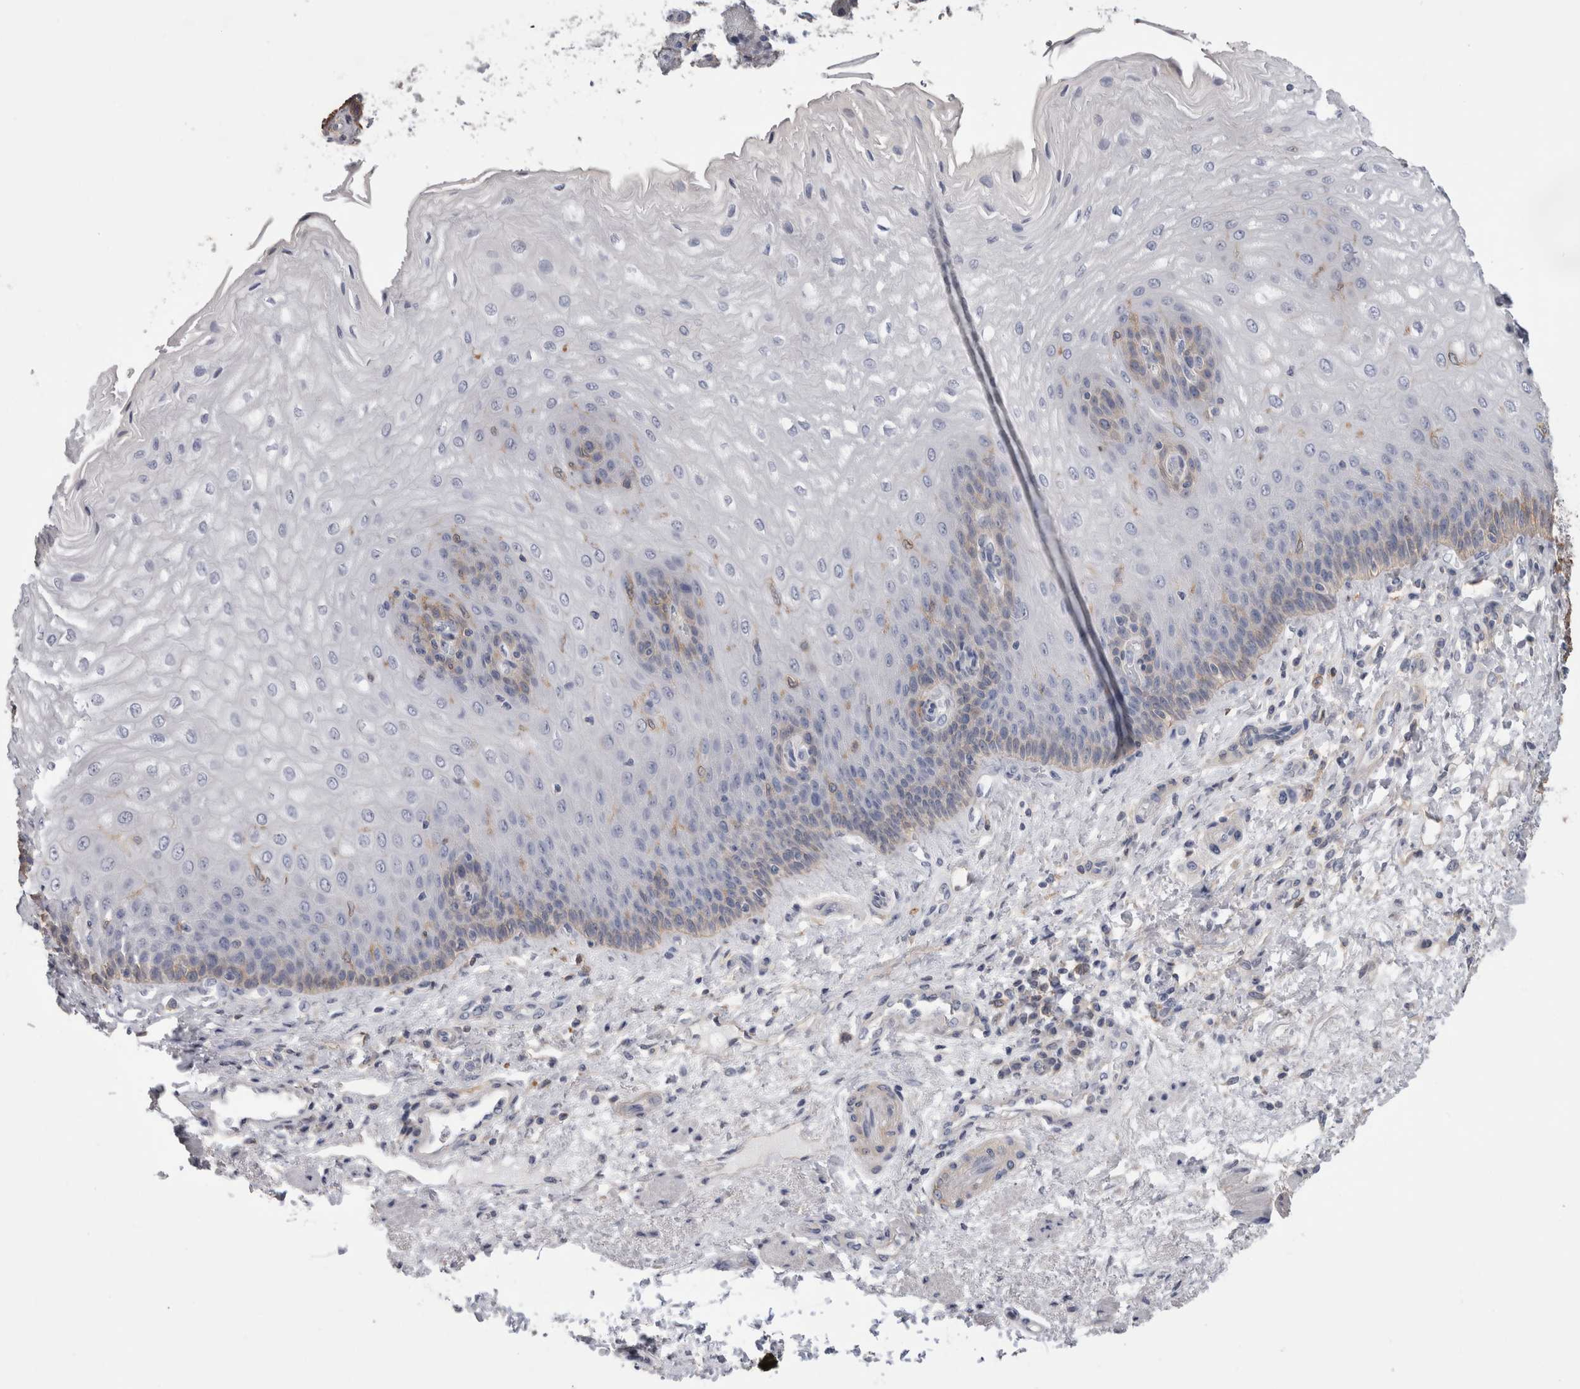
{"staining": {"intensity": "weak", "quantity": "<25%", "location": "cytoplasmic/membranous"}, "tissue": "esophagus", "cell_type": "Squamous epithelial cells", "image_type": "normal", "snomed": [{"axis": "morphology", "description": "Normal tissue, NOS"}, {"axis": "topography", "description": "Esophagus"}], "caption": "Esophagus stained for a protein using immunohistochemistry (IHC) exhibits no staining squamous epithelial cells.", "gene": "SCRN1", "patient": {"sex": "male", "age": 54}}